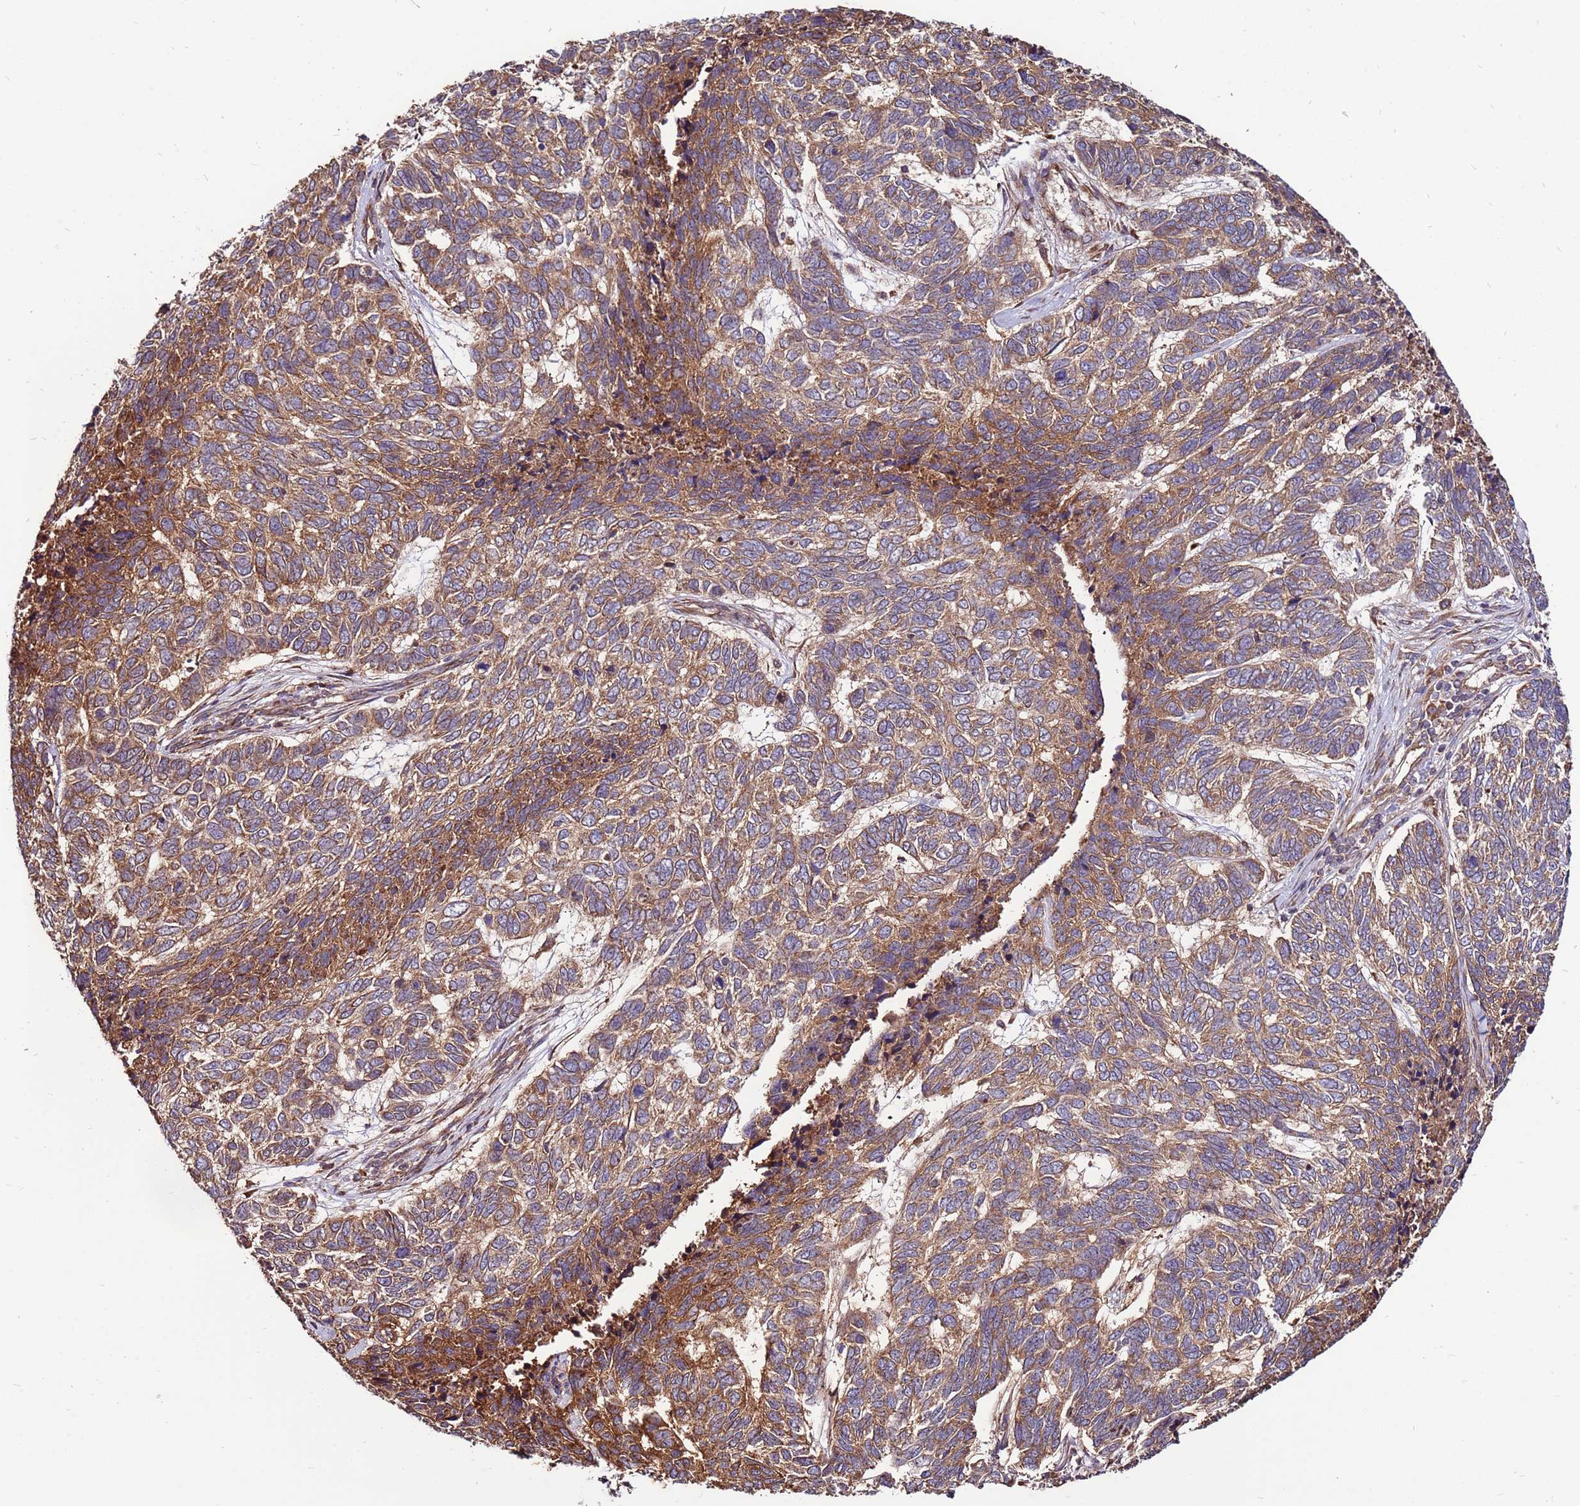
{"staining": {"intensity": "moderate", "quantity": ">75%", "location": "cytoplasmic/membranous"}, "tissue": "skin cancer", "cell_type": "Tumor cells", "image_type": "cancer", "snomed": [{"axis": "morphology", "description": "Basal cell carcinoma"}, {"axis": "topography", "description": "Skin"}], "caption": "Immunohistochemical staining of basal cell carcinoma (skin) exhibits medium levels of moderate cytoplasmic/membranous protein positivity in about >75% of tumor cells.", "gene": "SLC44A5", "patient": {"sex": "female", "age": 65}}